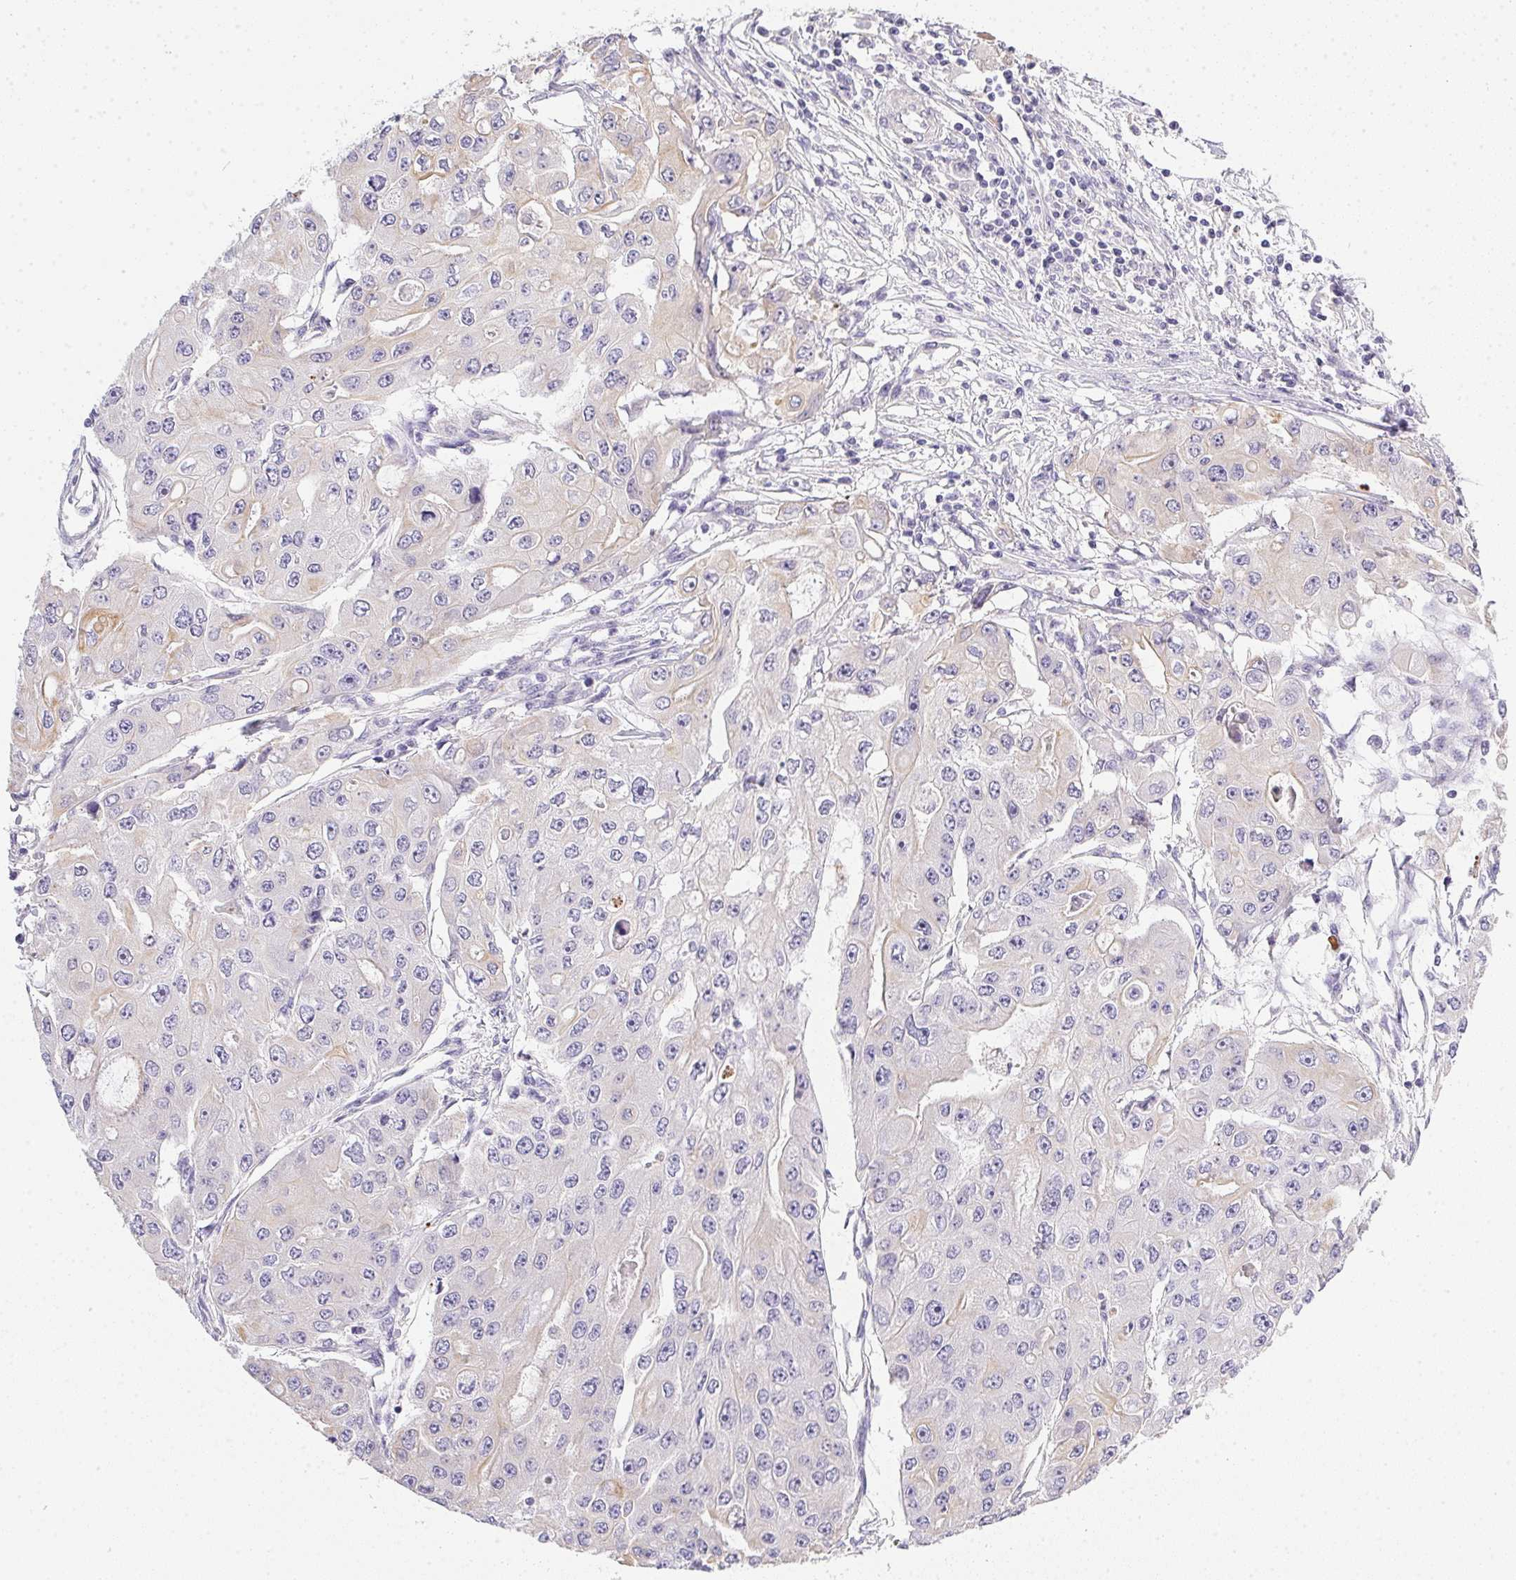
{"staining": {"intensity": "negative", "quantity": "none", "location": "none"}, "tissue": "ovarian cancer", "cell_type": "Tumor cells", "image_type": "cancer", "snomed": [{"axis": "morphology", "description": "Cystadenocarcinoma, serous, NOS"}, {"axis": "topography", "description": "Ovary"}], "caption": "An IHC photomicrograph of ovarian cancer (serous cystadenocarcinoma) is shown. There is no staining in tumor cells of ovarian cancer (serous cystadenocarcinoma).", "gene": "SLC17A7", "patient": {"sex": "female", "age": 56}}